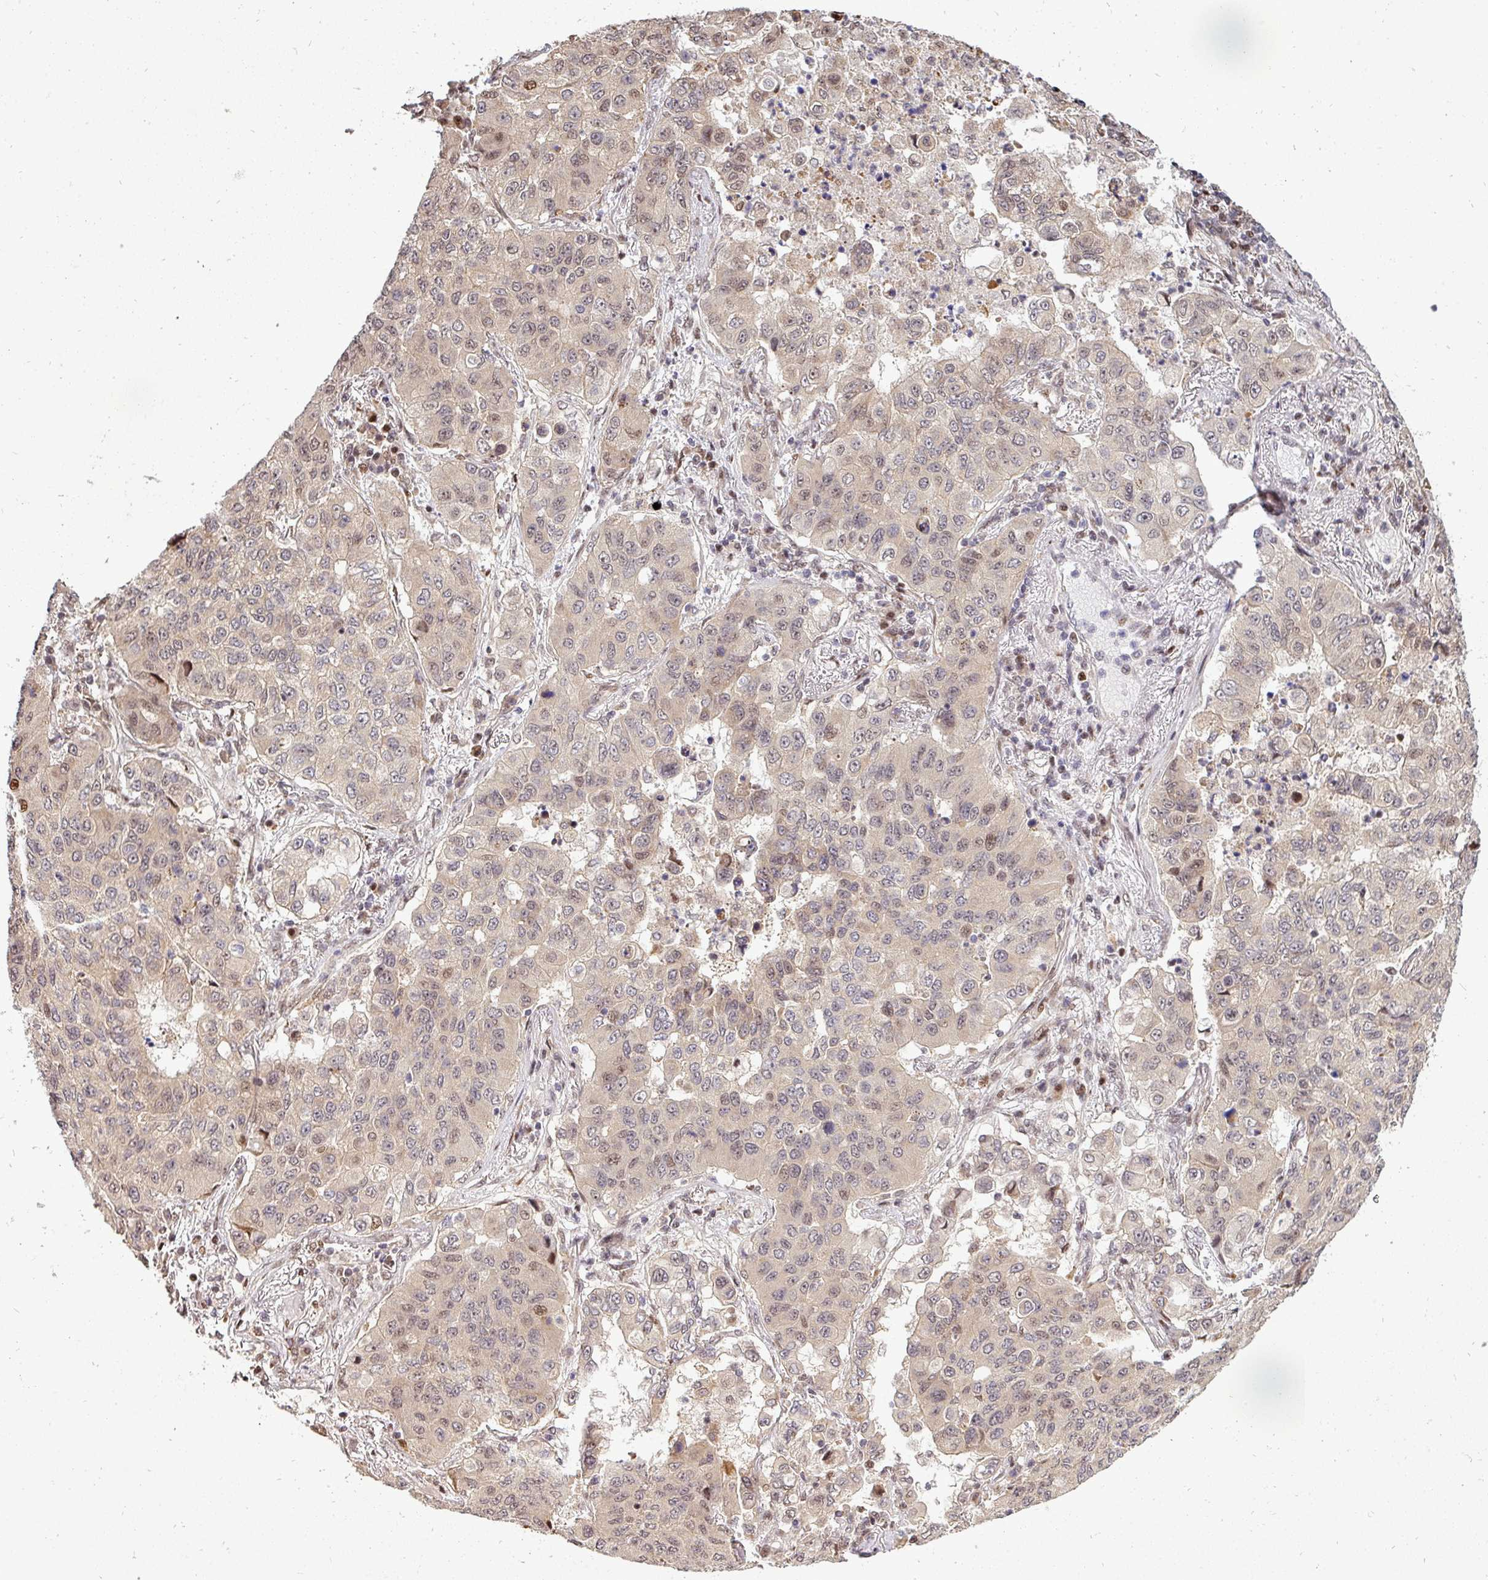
{"staining": {"intensity": "weak", "quantity": "25%-75%", "location": "nuclear"}, "tissue": "lung cancer", "cell_type": "Tumor cells", "image_type": "cancer", "snomed": [{"axis": "morphology", "description": "Squamous cell carcinoma, NOS"}, {"axis": "topography", "description": "Lung"}], "caption": "The immunohistochemical stain highlights weak nuclear staining in tumor cells of lung squamous cell carcinoma tissue.", "gene": "PATZ1", "patient": {"sex": "male", "age": 74}}